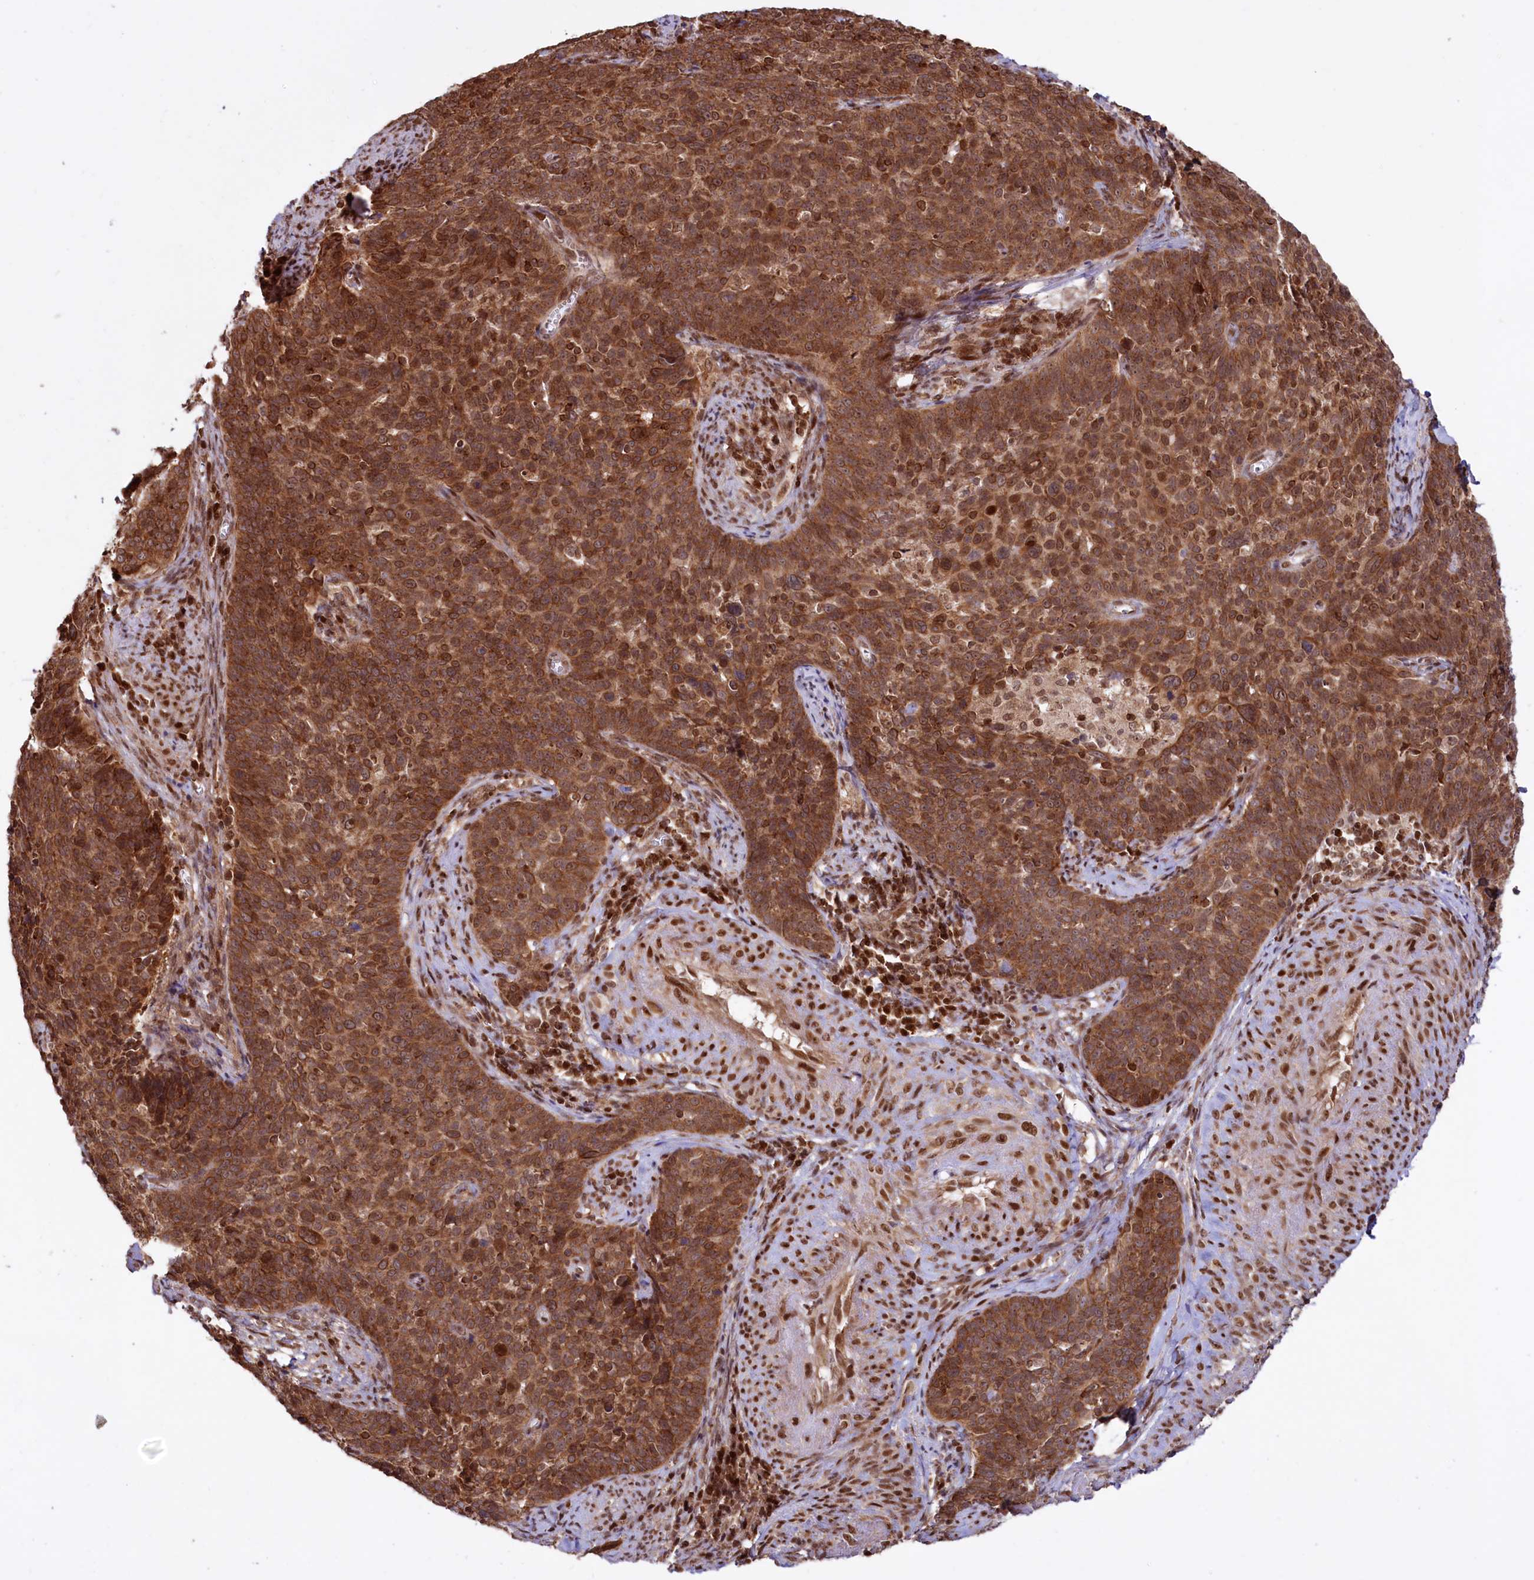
{"staining": {"intensity": "strong", "quantity": ">75%", "location": "cytoplasmic/membranous,nuclear"}, "tissue": "cervical cancer", "cell_type": "Tumor cells", "image_type": "cancer", "snomed": [{"axis": "morphology", "description": "Squamous cell carcinoma, NOS"}, {"axis": "topography", "description": "Cervix"}], "caption": "Cervical cancer stained for a protein exhibits strong cytoplasmic/membranous and nuclear positivity in tumor cells.", "gene": "PHC3", "patient": {"sex": "female", "age": 39}}